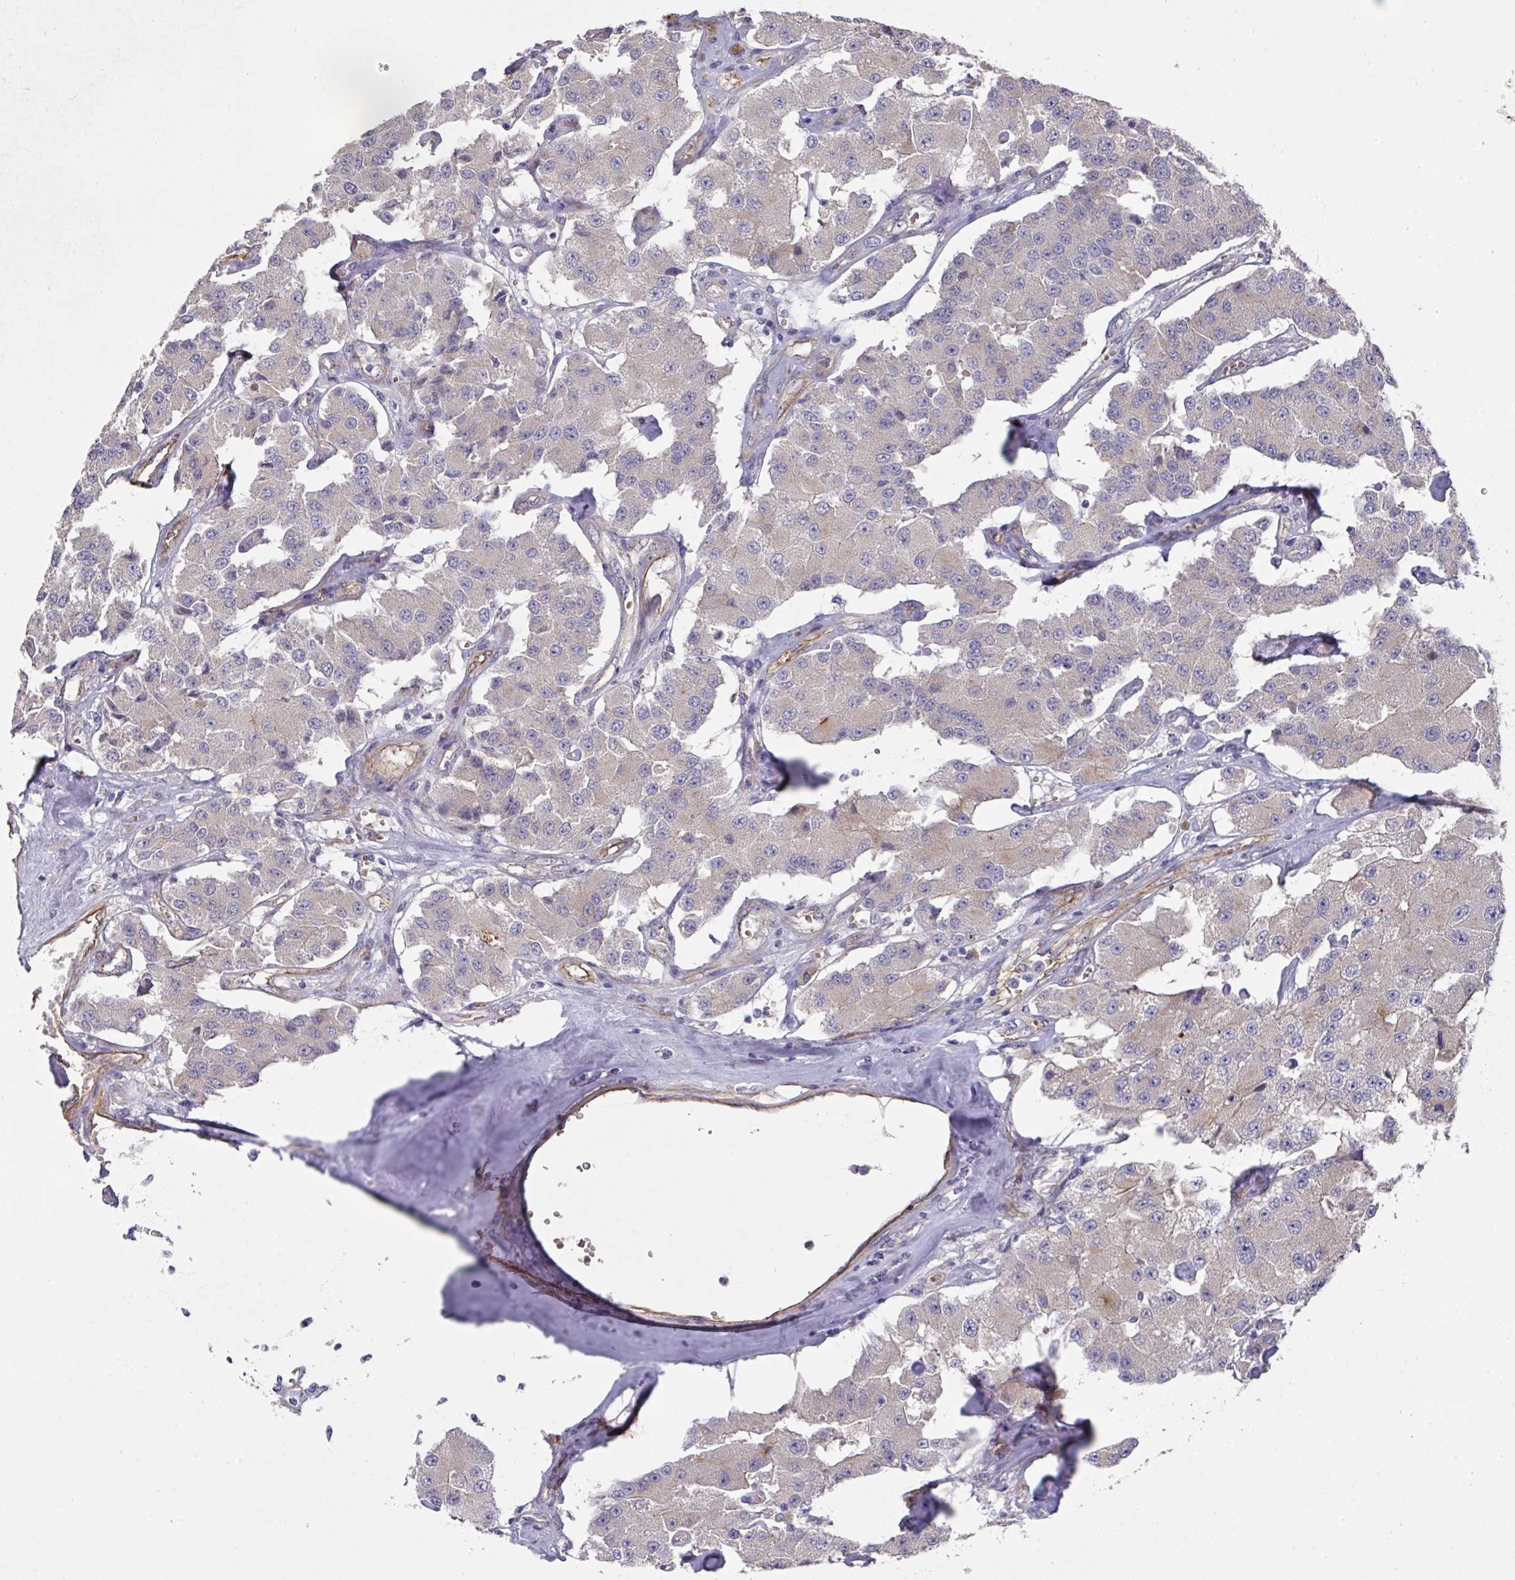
{"staining": {"intensity": "weak", "quantity": "<25%", "location": "cytoplasmic/membranous"}, "tissue": "carcinoid", "cell_type": "Tumor cells", "image_type": "cancer", "snomed": [{"axis": "morphology", "description": "Carcinoid, malignant, NOS"}, {"axis": "topography", "description": "Pancreas"}], "caption": "An IHC micrograph of carcinoid is shown. There is no staining in tumor cells of carcinoid.", "gene": "PRR5", "patient": {"sex": "male", "age": 41}}